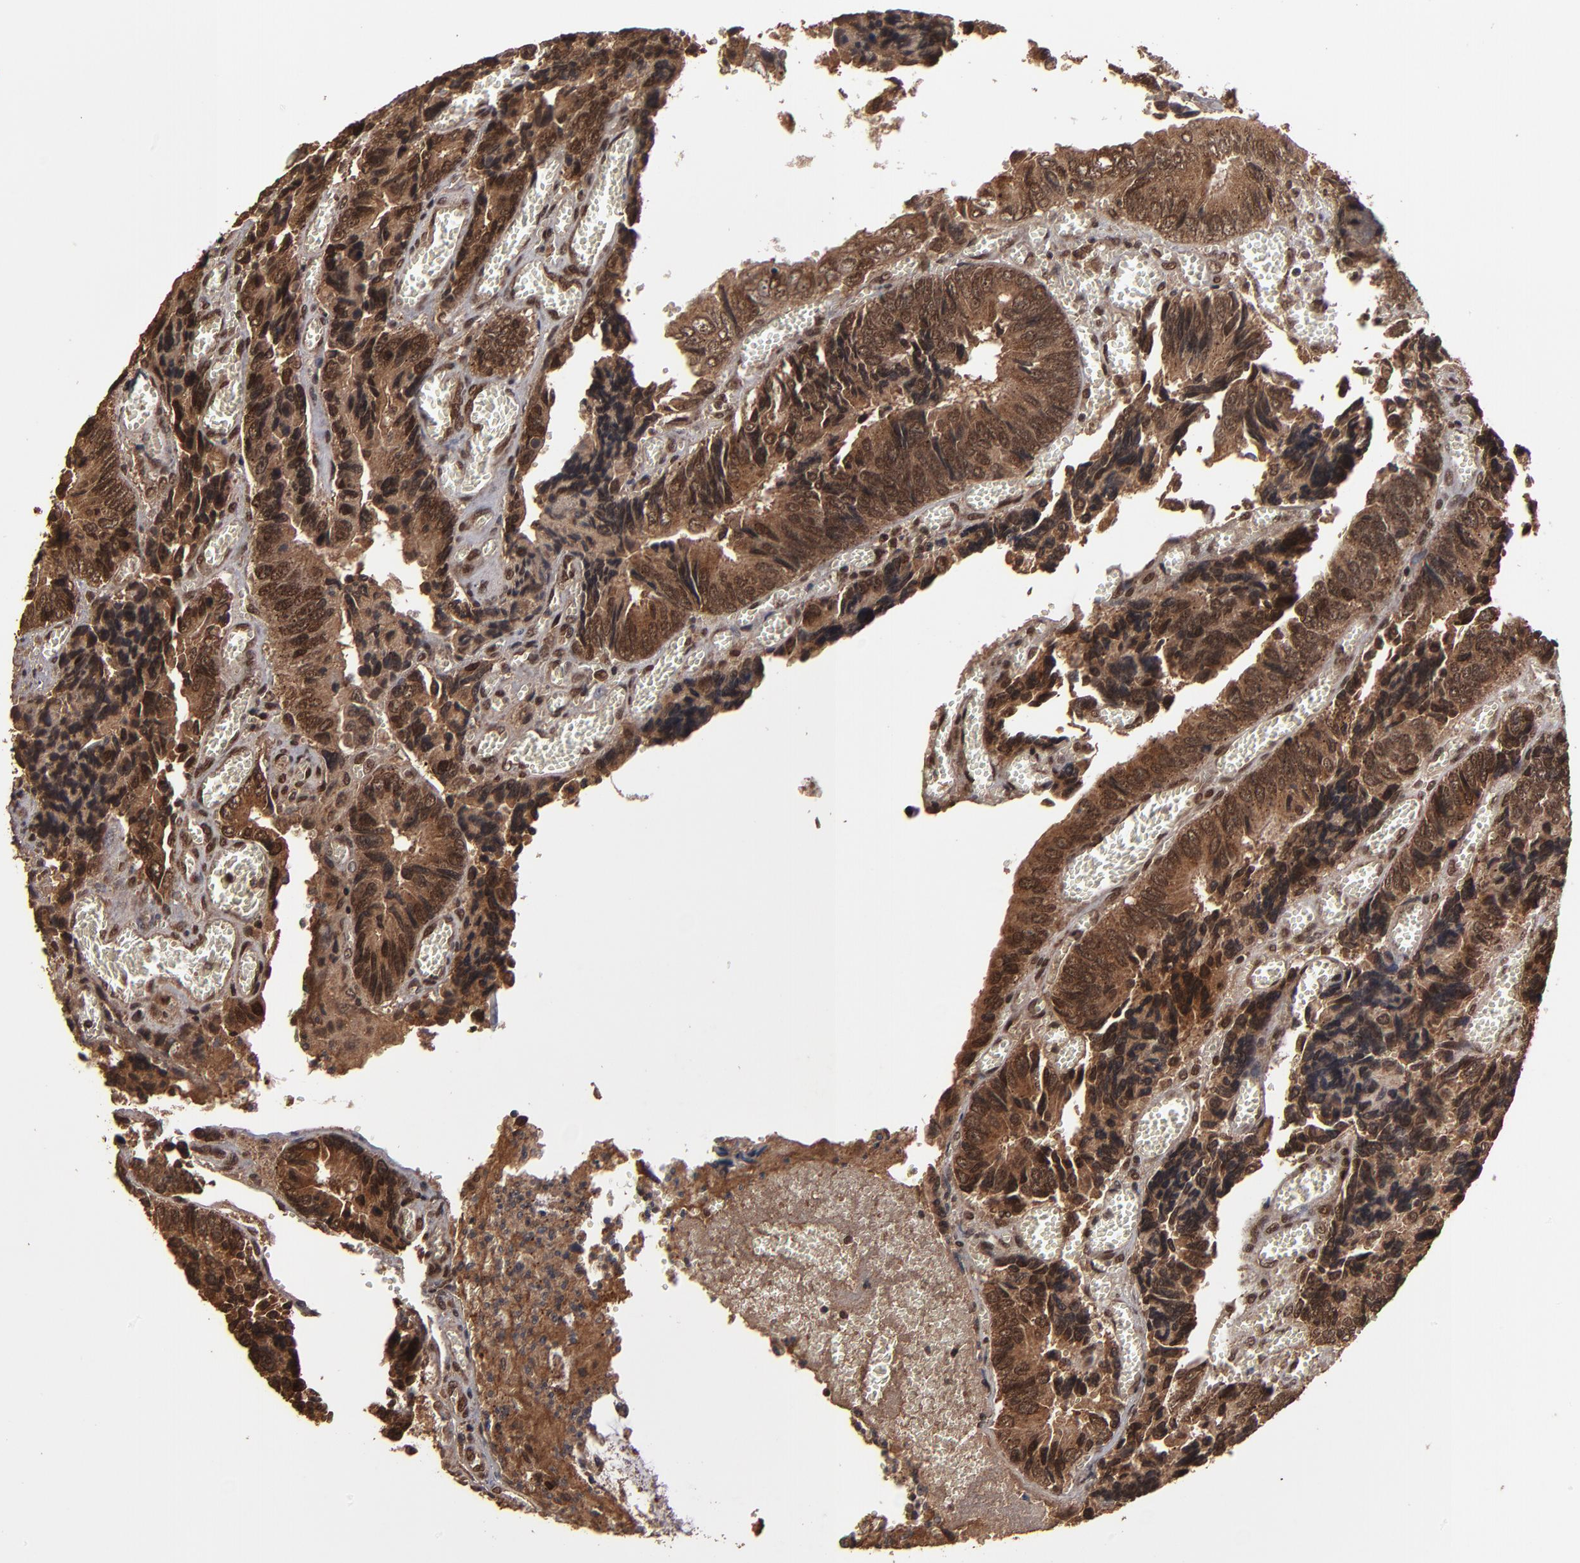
{"staining": {"intensity": "strong", "quantity": ">75%", "location": "cytoplasmic/membranous,nuclear"}, "tissue": "colorectal cancer", "cell_type": "Tumor cells", "image_type": "cancer", "snomed": [{"axis": "morphology", "description": "Adenocarcinoma, NOS"}, {"axis": "topography", "description": "Colon"}], "caption": "Colorectal cancer (adenocarcinoma) tissue shows strong cytoplasmic/membranous and nuclear staining in approximately >75% of tumor cells The protein is stained brown, and the nuclei are stained in blue (DAB (3,3'-diaminobenzidine) IHC with brightfield microscopy, high magnification).", "gene": "NXF2B", "patient": {"sex": "male", "age": 72}}